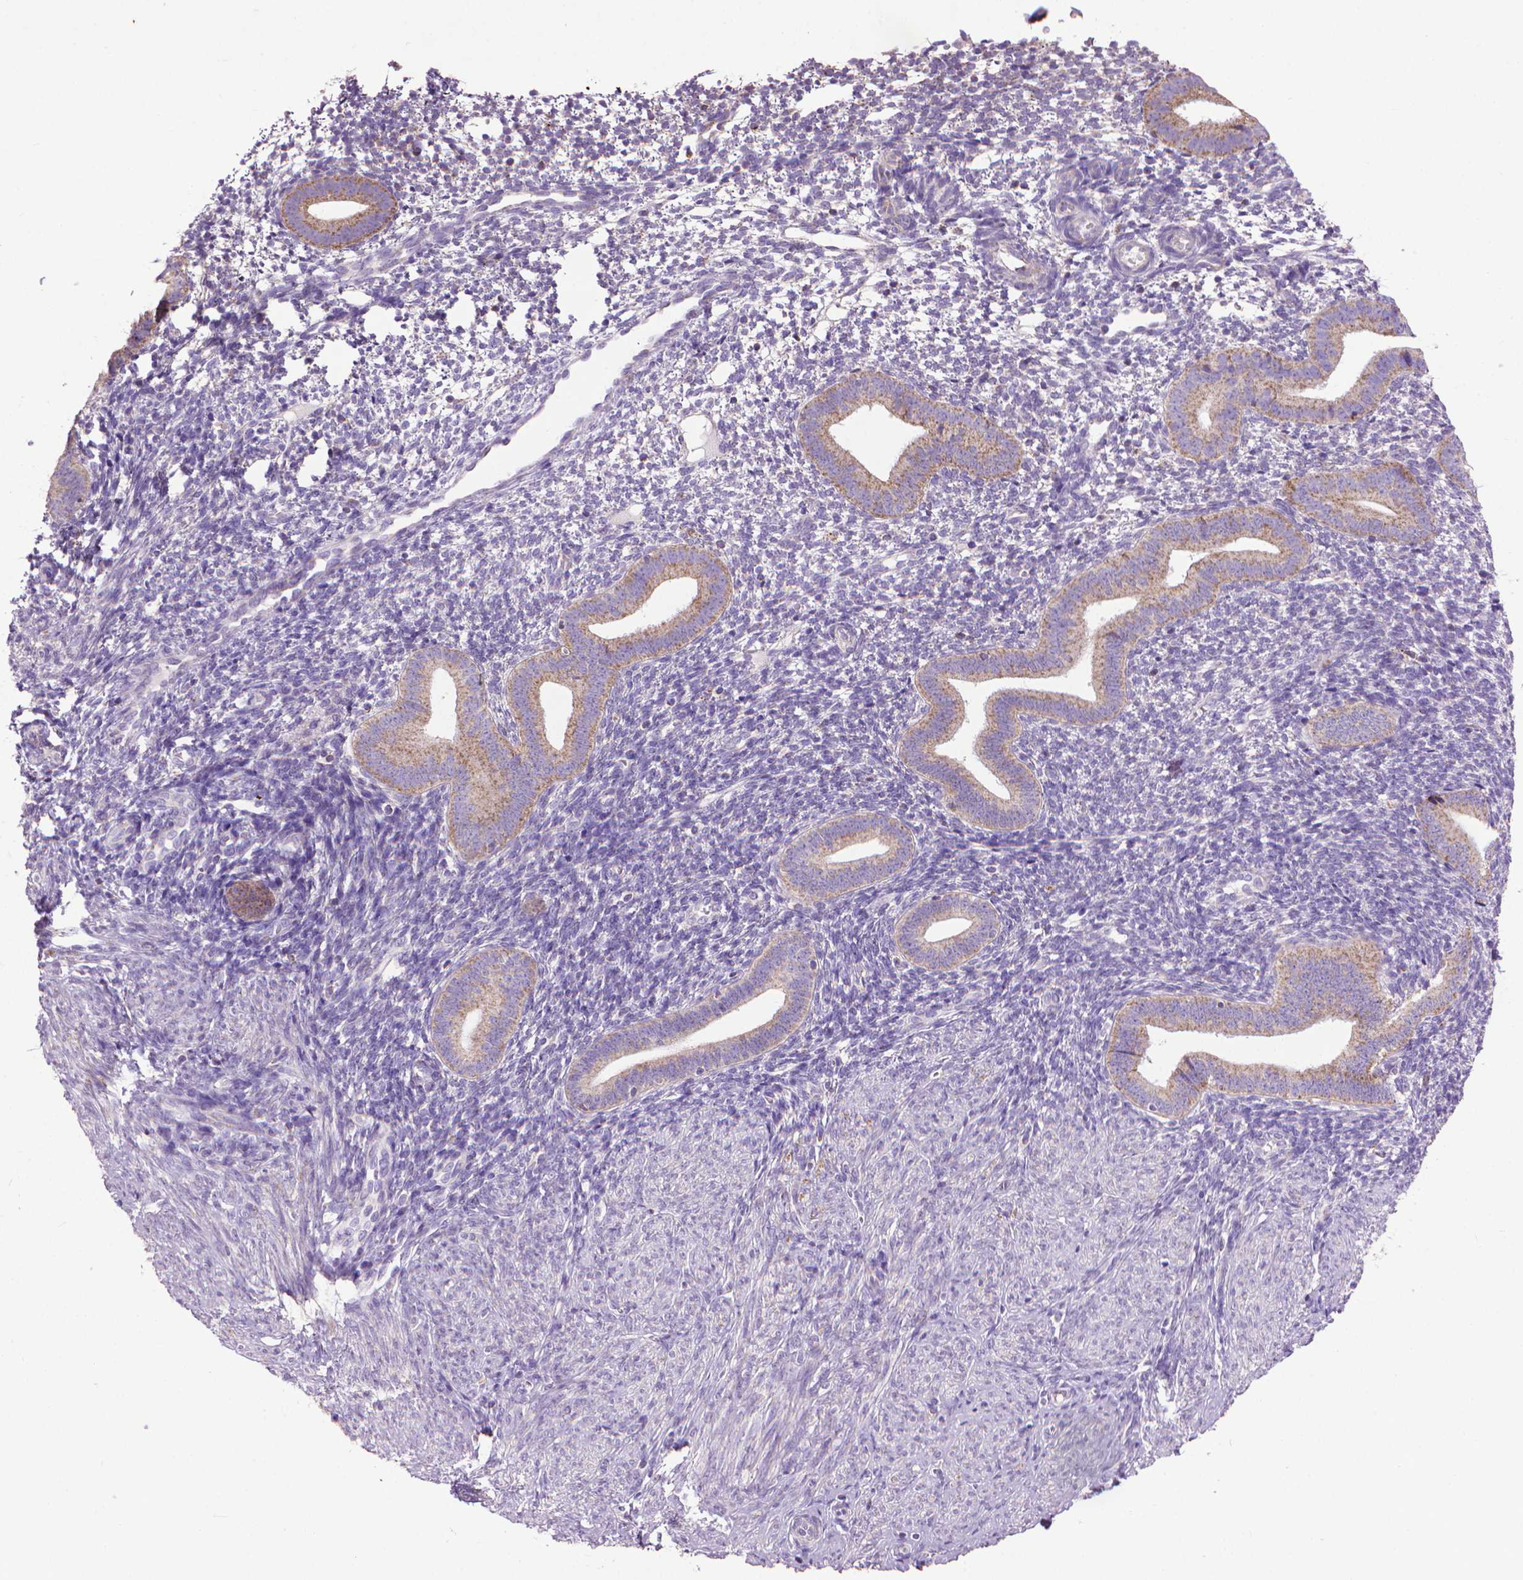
{"staining": {"intensity": "negative", "quantity": "none", "location": "none"}, "tissue": "endometrium", "cell_type": "Cells in endometrial stroma", "image_type": "normal", "snomed": [{"axis": "morphology", "description": "Normal tissue, NOS"}, {"axis": "topography", "description": "Endometrium"}], "caption": "This is an immunohistochemistry micrograph of unremarkable endometrium. There is no positivity in cells in endometrial stroma.", "gene": "VDAC1", "patient": {"sex": "female", "age": 40}}